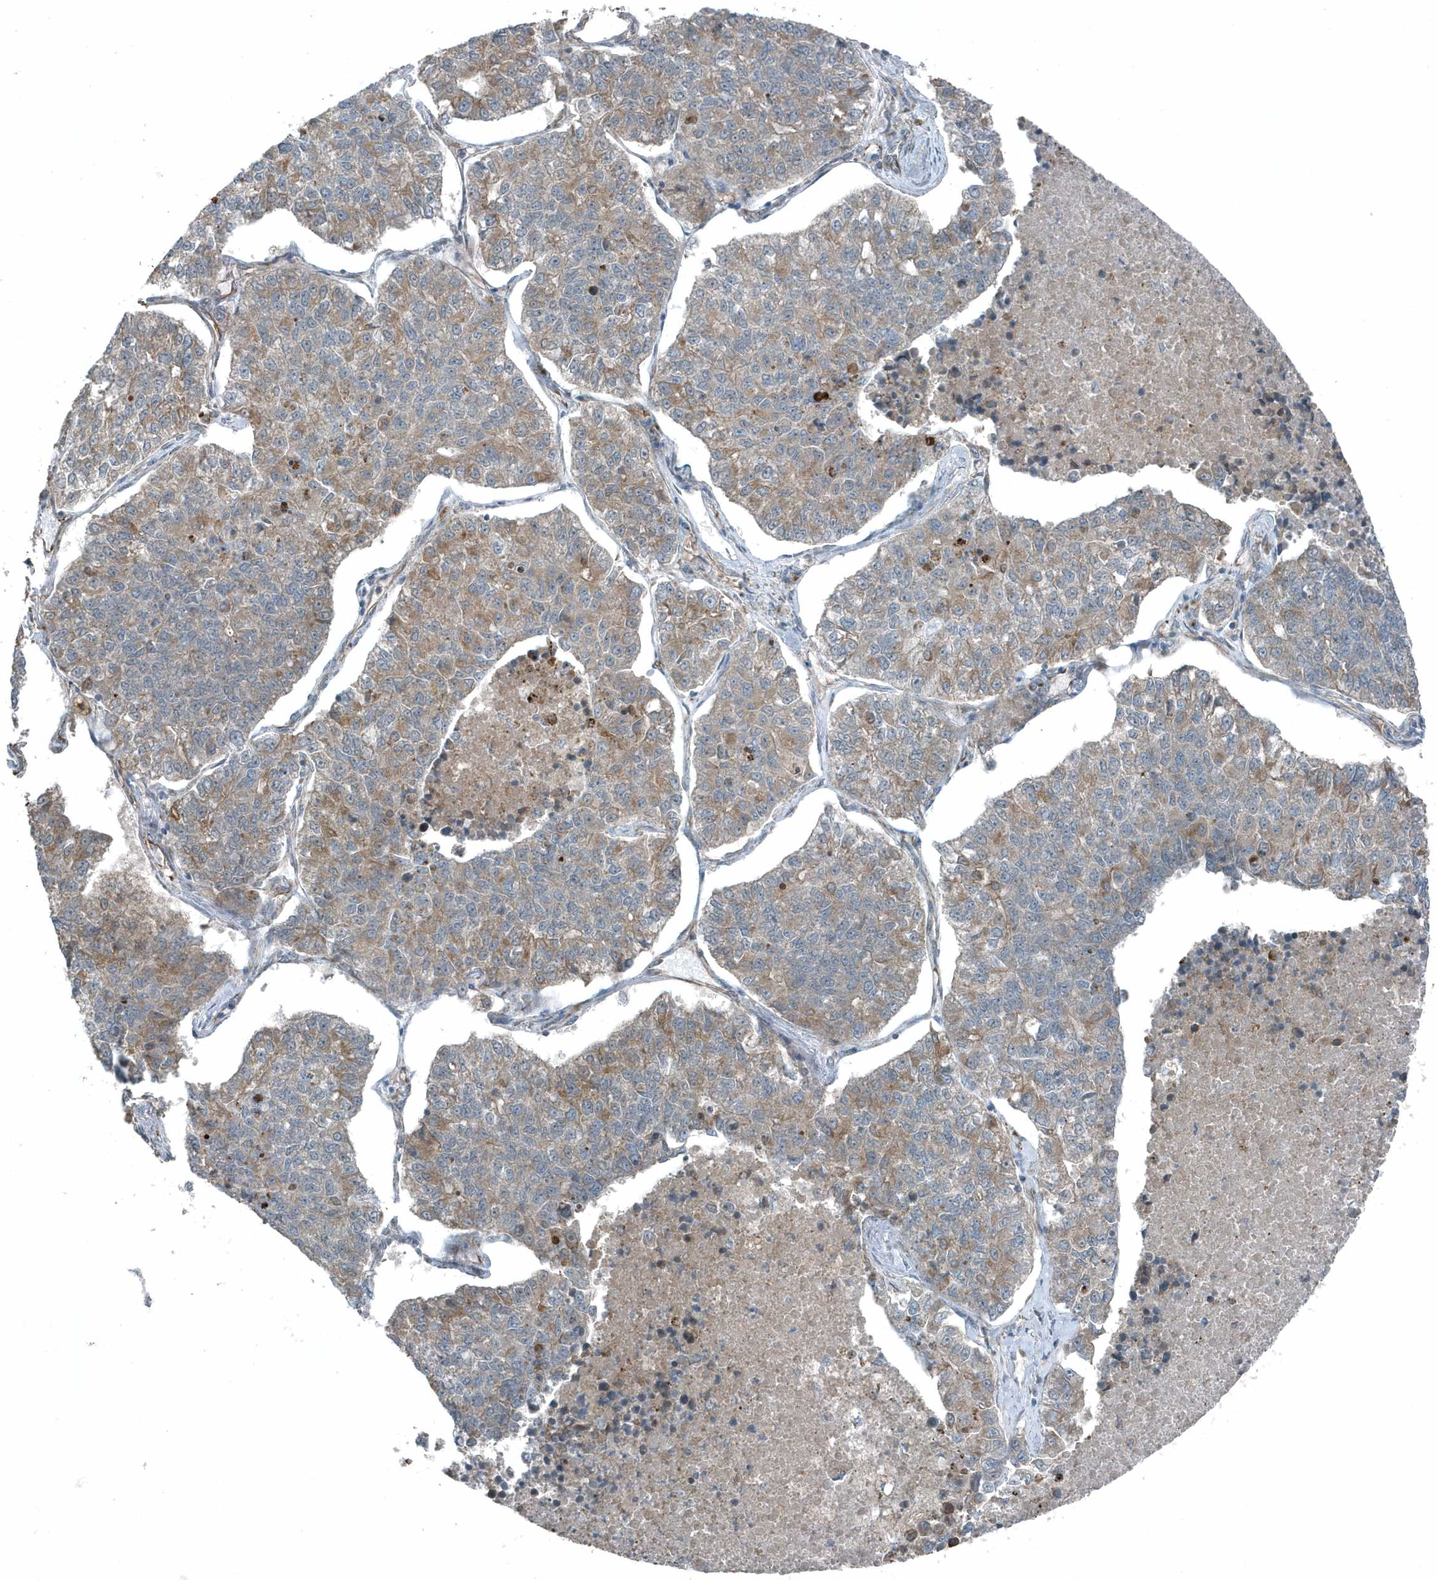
{"staining": {"intensity": "weak", "quantity": "25%-75%", "location": "cytoplasmic/membranous"}, "tissue": "lung cancer", "cell_type": "Tumor cells", "image_type": "cancer", "snomed": [{"axis": "morphology", "description": "Adenocarcinoma, NOS"}, {"axis": "topography", "description": "Lung"}], "caption": "Immunohistochemistry (IHC) (DAB) staining of human lung cancer displays weak cytoplasmic/membranous protein expression in about 25%-75% of tumor cells. (Brightfield microscopy of DAB IHC at high magnification).", "gene": "GCC2", "patient": {"sex": "male", "age": 49}}